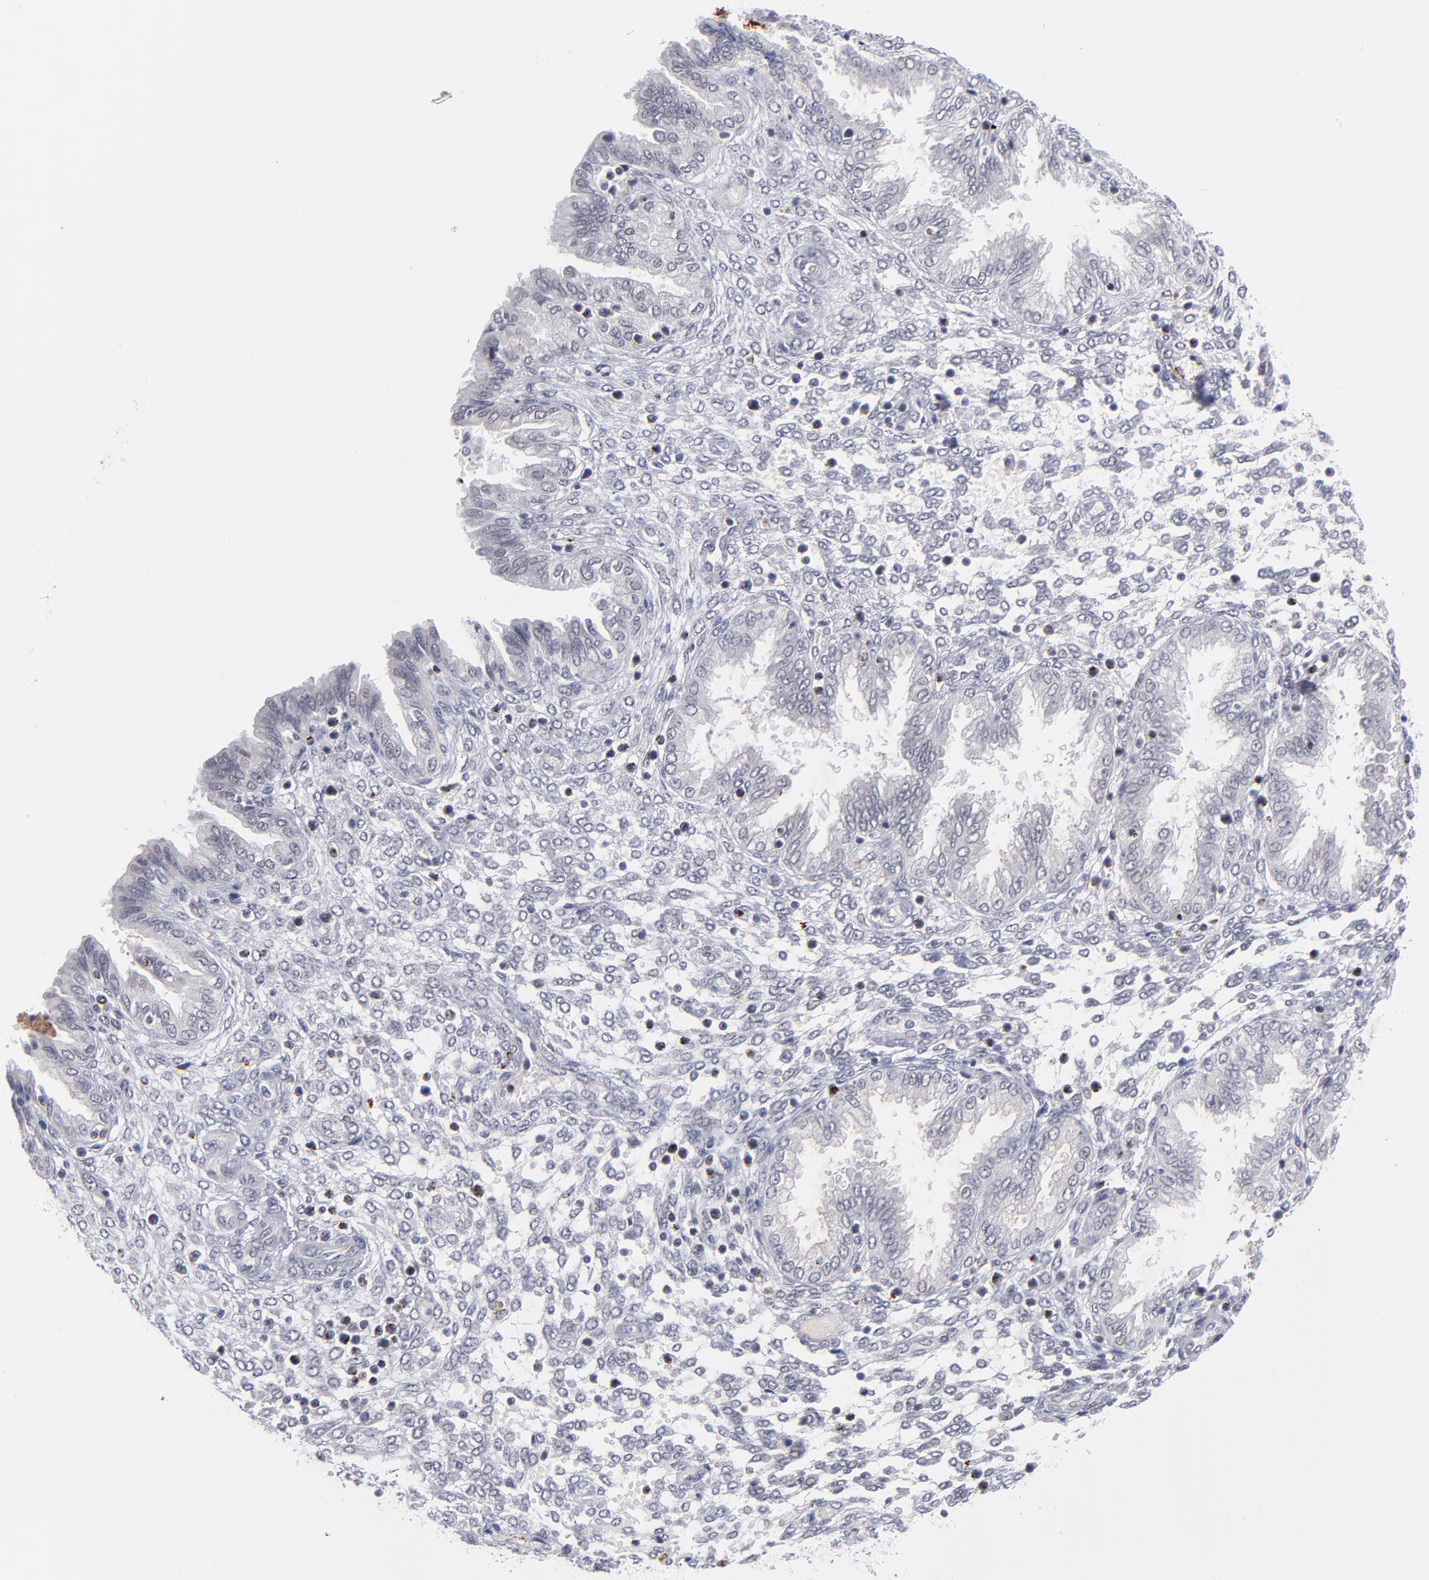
{"staining": {"intensity": "negative", "quantity": "none", "location": "none"}, "tissue": "endometrium", "cell_type": "Cells in endometrial stroma", "image_type": "normal", "snomed": [{"axis": "morphology", "description": "Normal tissue, NOS"}, {"axis": "topography", "description": "Endometrium"}], "caption": "The immunohistochemistry photomicrograph has no significant staining in cells in endometrial stroma of endometrium.", "gene": "WSB1", "patient": {"sex": "female", "age": 33}}